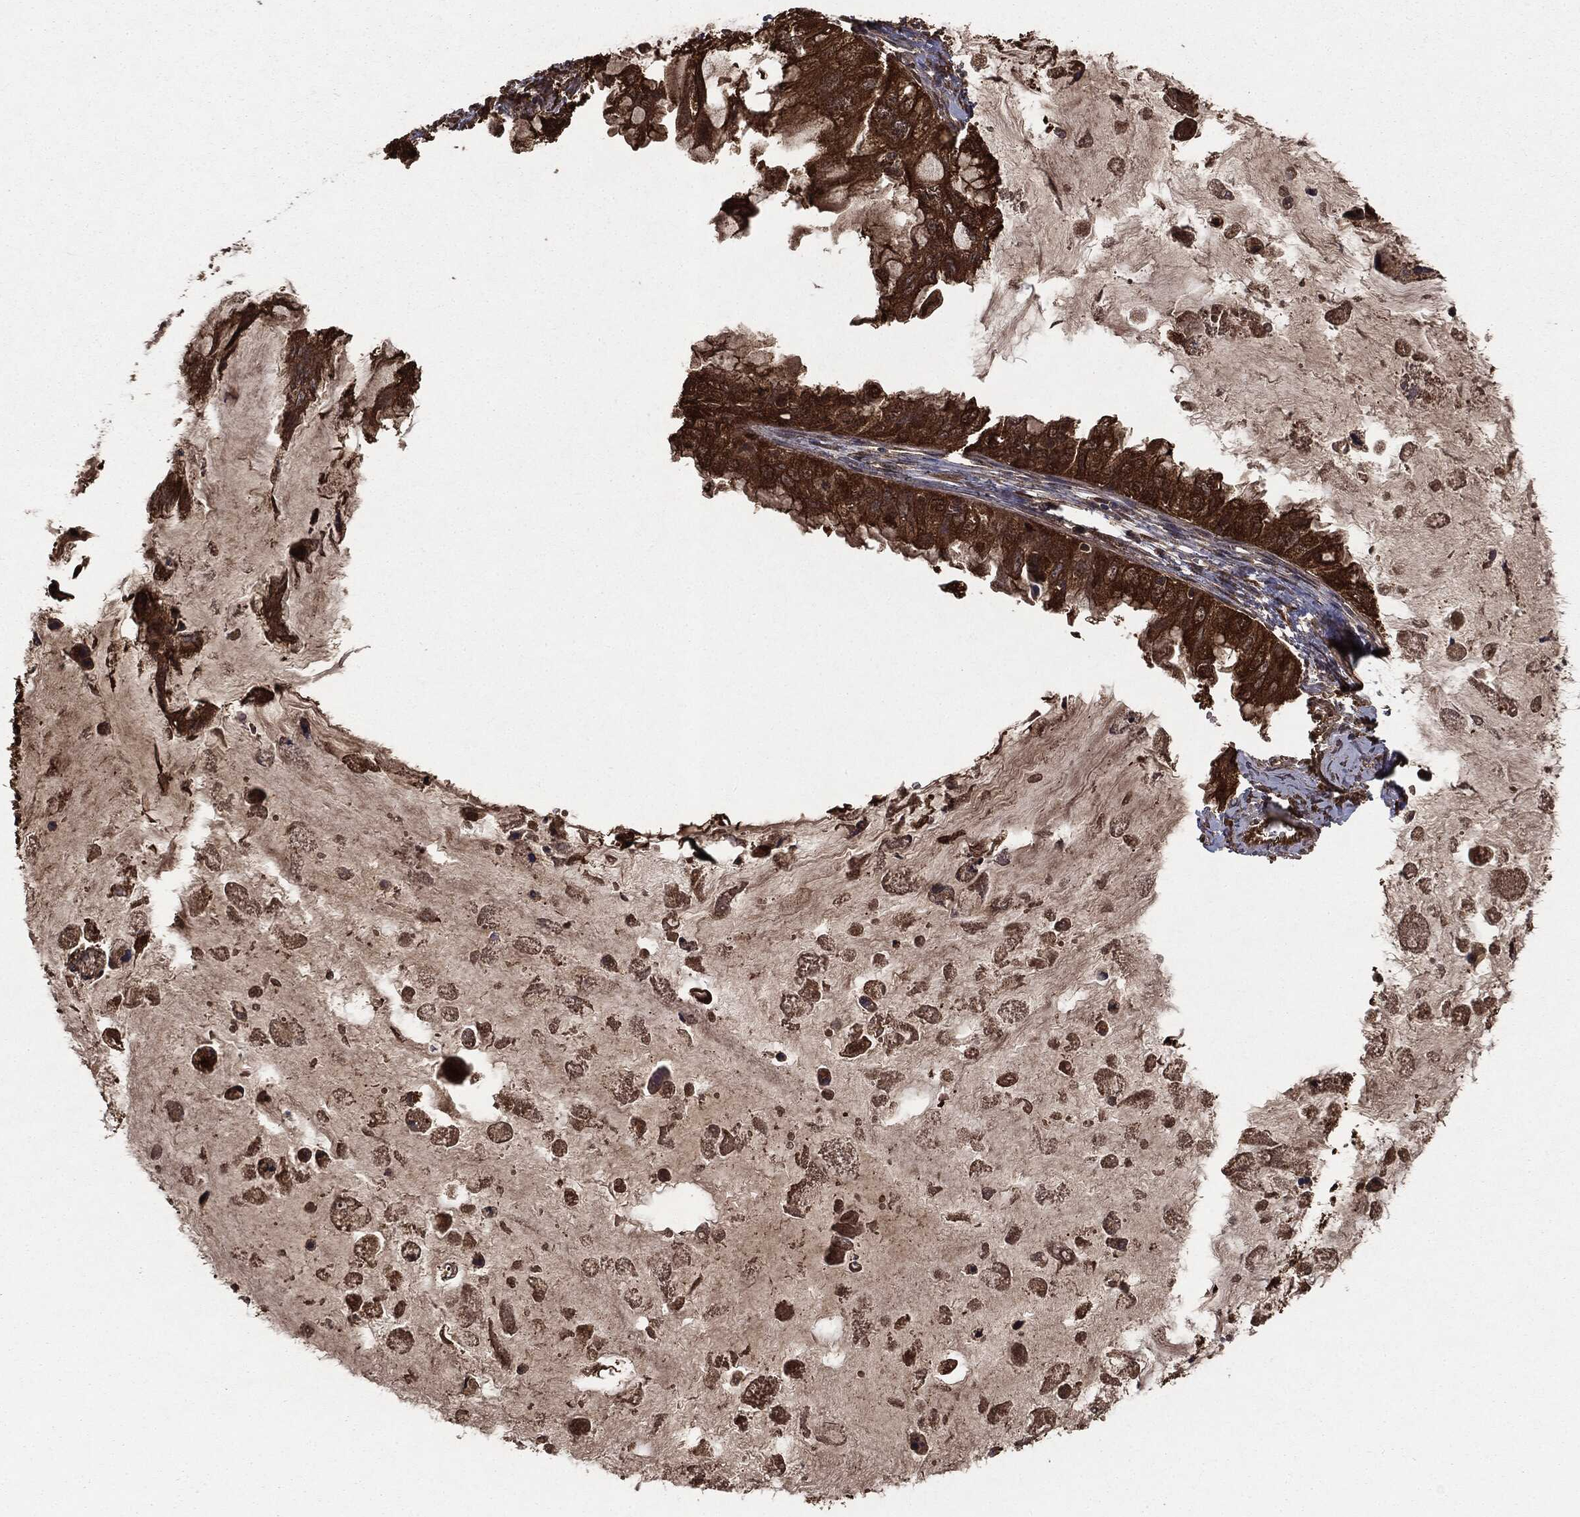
{"staining": {"intensity": "strong", "quantity": ">75%", "location": "cytoplasmic/membranous"}, "tissue": "ovarian cancer", "cell_type": "Tumor cells", "image_type": "cancer", "snomed": [{"axis": "morphology", "description": "Cystadenocarcinoma, mucinous, NOS"}, {"axis": "topography", "description": "Ovary"}], "caption": "Immunohistochemical staining of human mucinous cystadenocarcinoma (ovarian) exhibits high levels of strong cytoplasmic/membranous protein positivity in approximately >75% of tumor cells. (IHC, brightfield microscopy, high magnification).", "gene": "NME1", "patient": {"sex": "female", "age": 72}}